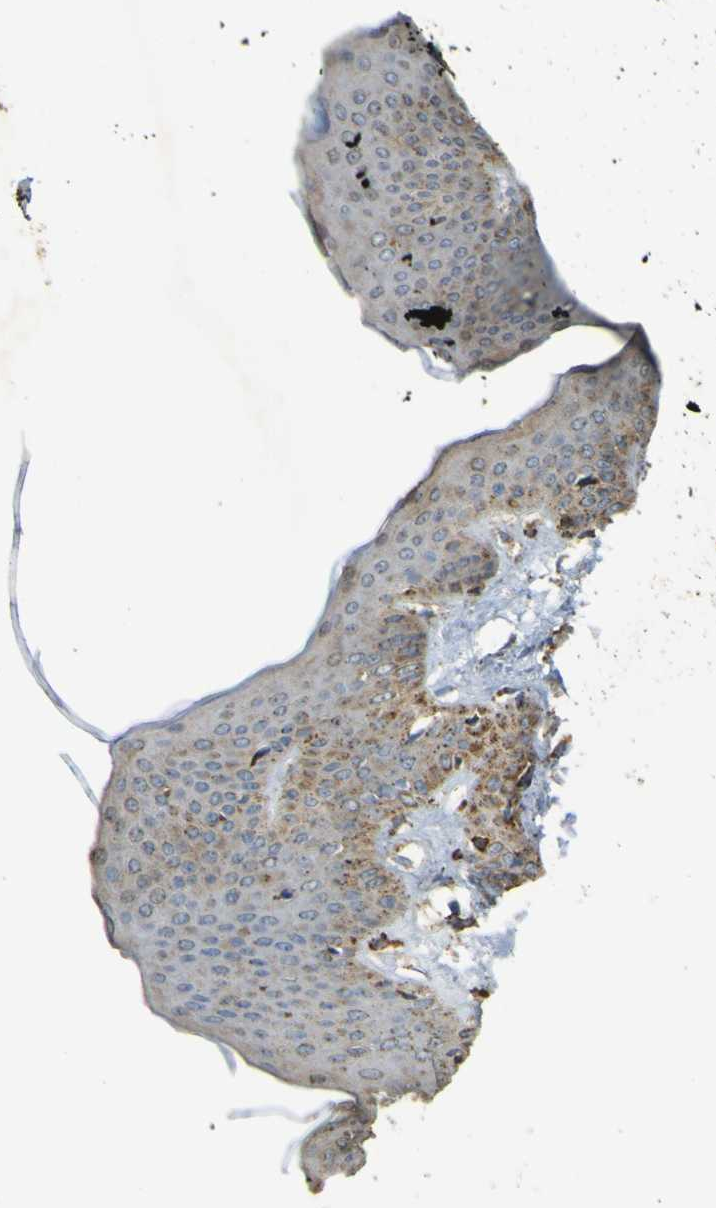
{"staining": {"intensity": "moderate", "quantity": "25%-75%", "location": "cytoplasmic/membranous"}, "tissue": "skin", "cell_type": "Fibroblasts", "image_type": "normal", "snomed": [{"axis": "morphology", "description": "Normal tissue, NOS"}, {"axis": "topography", "description": "Skin"}], "caption": "This is a micrograph of immunohistochemistry staining of unremarkable skin, which shows moderate expression in the cytoplasmic/membranous of fibroblasts.", "gene": "ACSL3", "patient": {"sex": "female", "age": 17}}